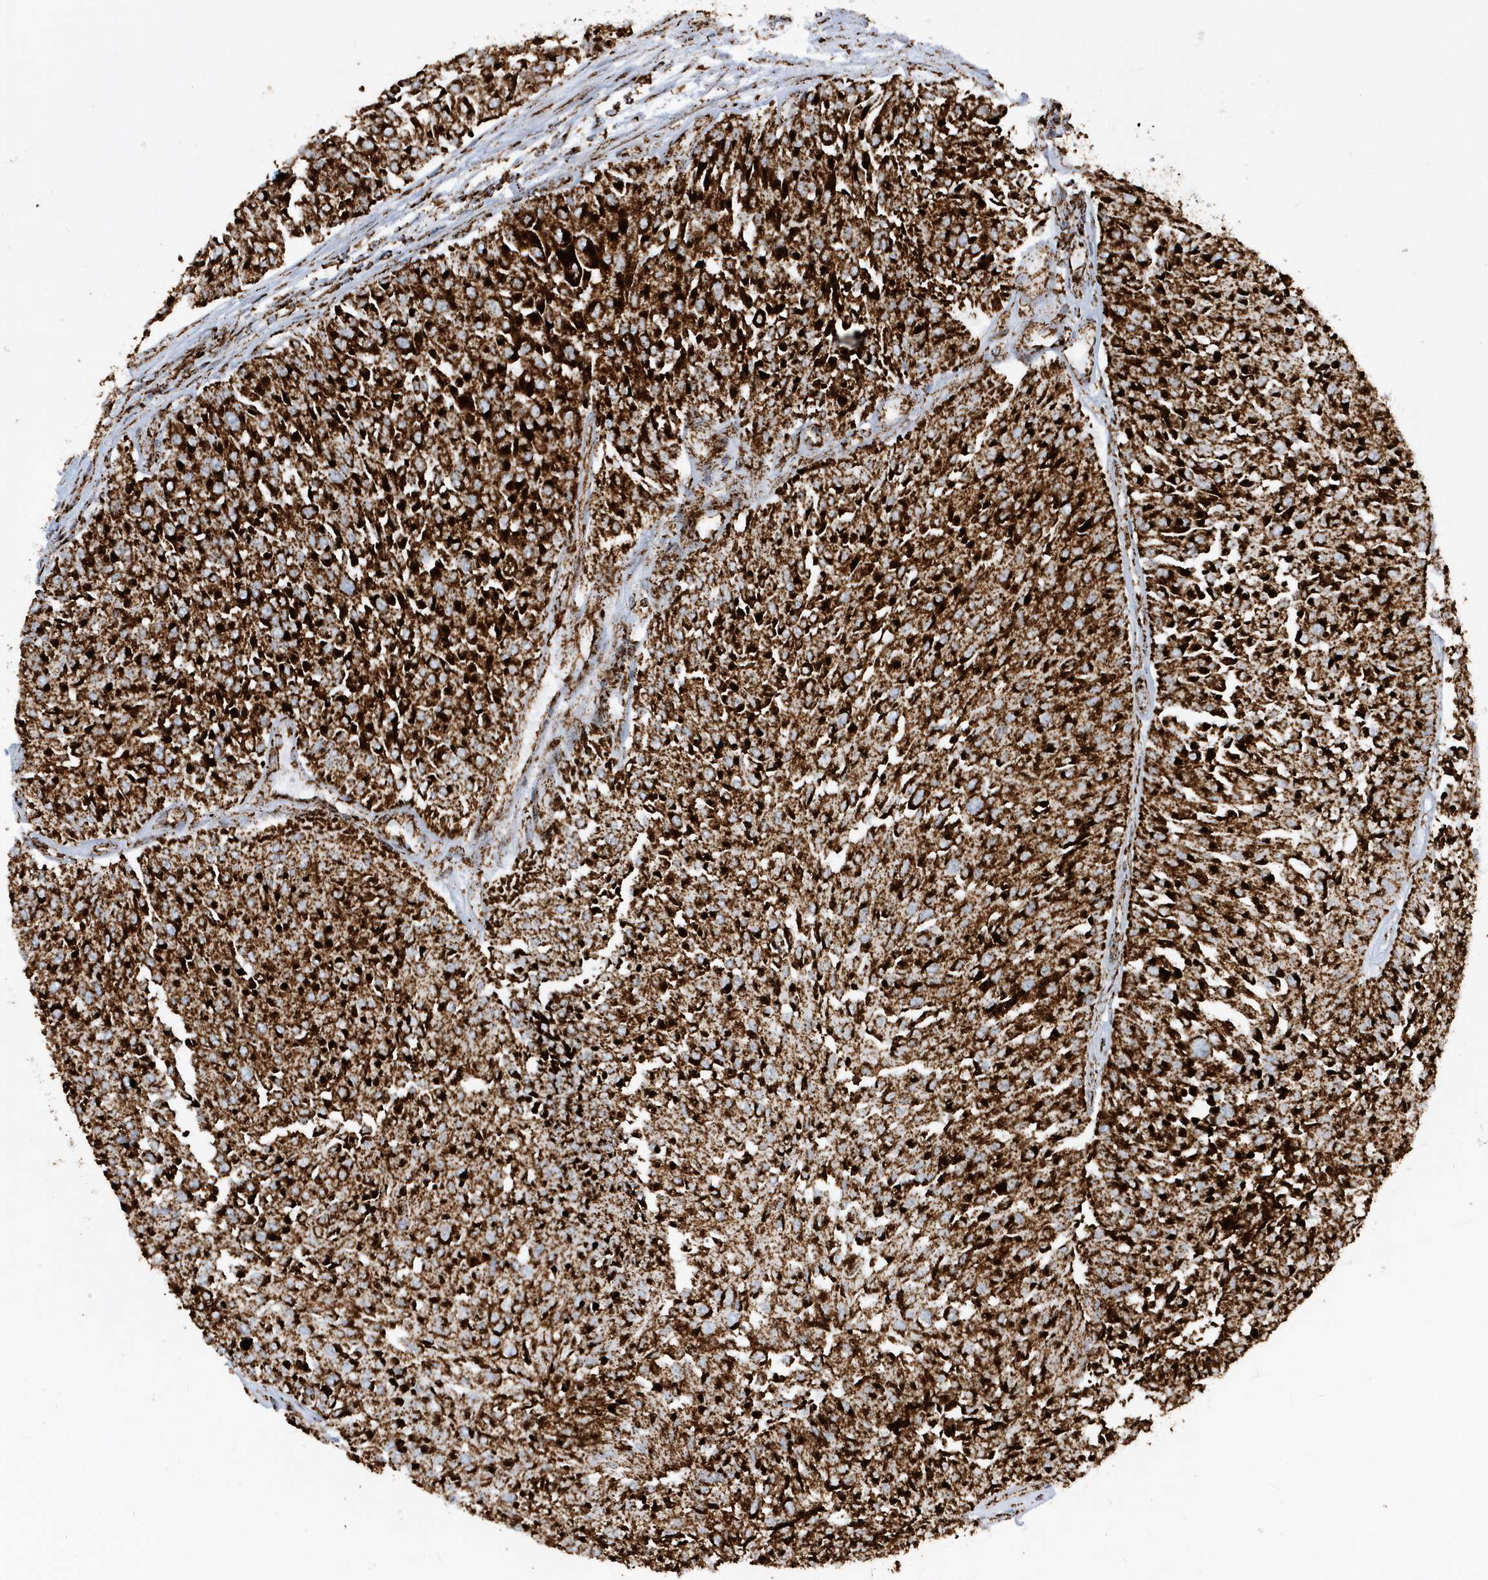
{"staining": {"intensity": "strong", "quantity": ">75%", "location": "cytoplasmic/membranous"}, "tissue": "urothelial cancer", "cell_type": "Tumor cells", "image_type": "cancer", "snomed": [{"axis": "morphology", "description": "Urothelial carcinoma, Low grade"}, {"axis": "topography", "description": "Urinary bladder"}], "caption": "A brown stain highlights strong cytoplasmic/membranous expression of a protein in human urothelial cancer tumor cells.", "gene": "CRY2", "patient": {"sex": "male", "age": 67}}